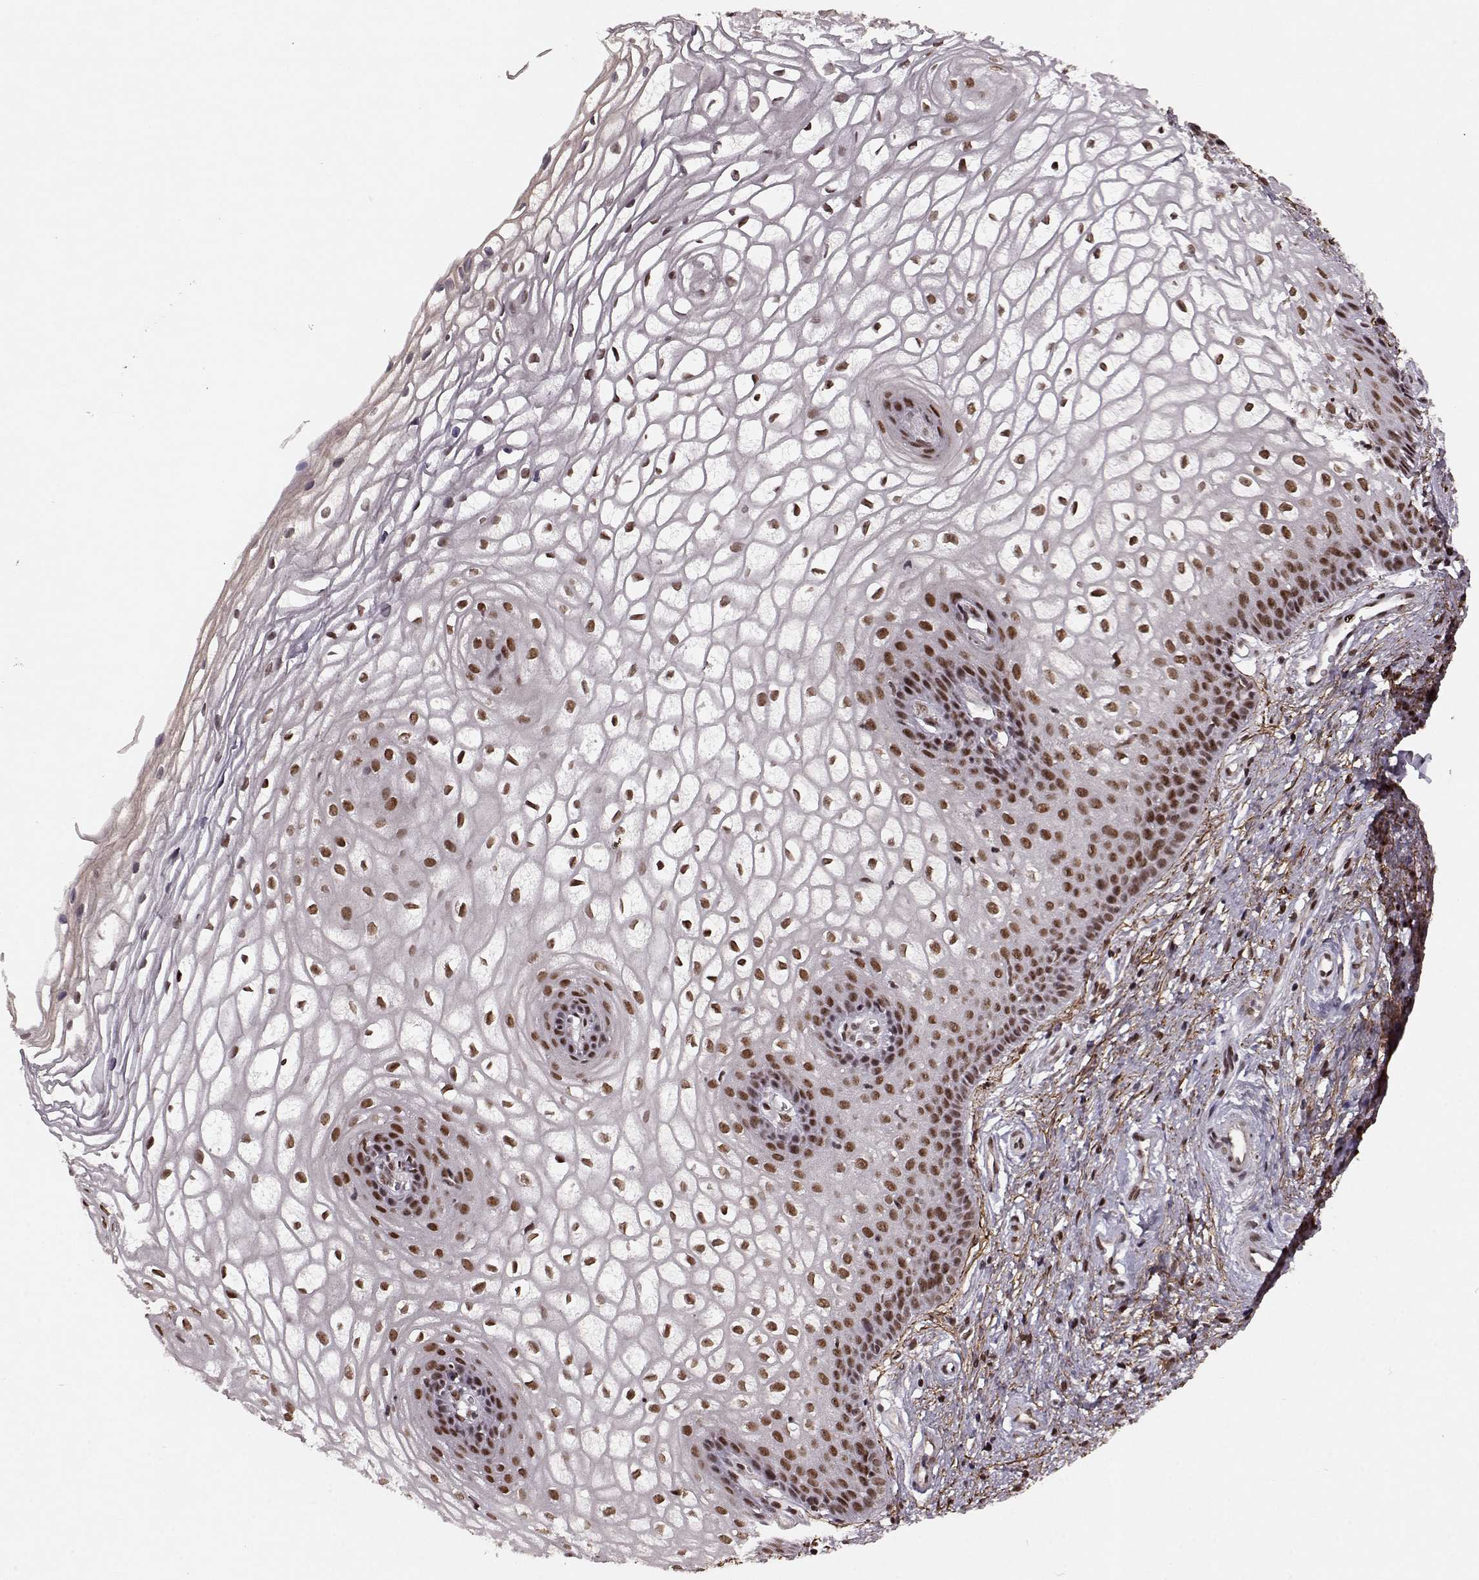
{"staining": {"intensity": "strong", "quantity": ">75%", "location": "nuclear"}, "tissue": "vagina", "cell_type": "Squamous epithelial cells", "image_type": "normal", "snomed": [{"axis": "morphology", "description": "Normal tissue, NOS"}, {"axis": "topography", "description": "Vagina"}], "caption": "High-power microscopy captured an immunohistochemistry (IHC) image of unremarkable vagina, revealing strong nuclear expression in about >75% of squamous epithelial cells.", "gene": "RRAGD", "patient": {"sex": "female", "age": 34}}